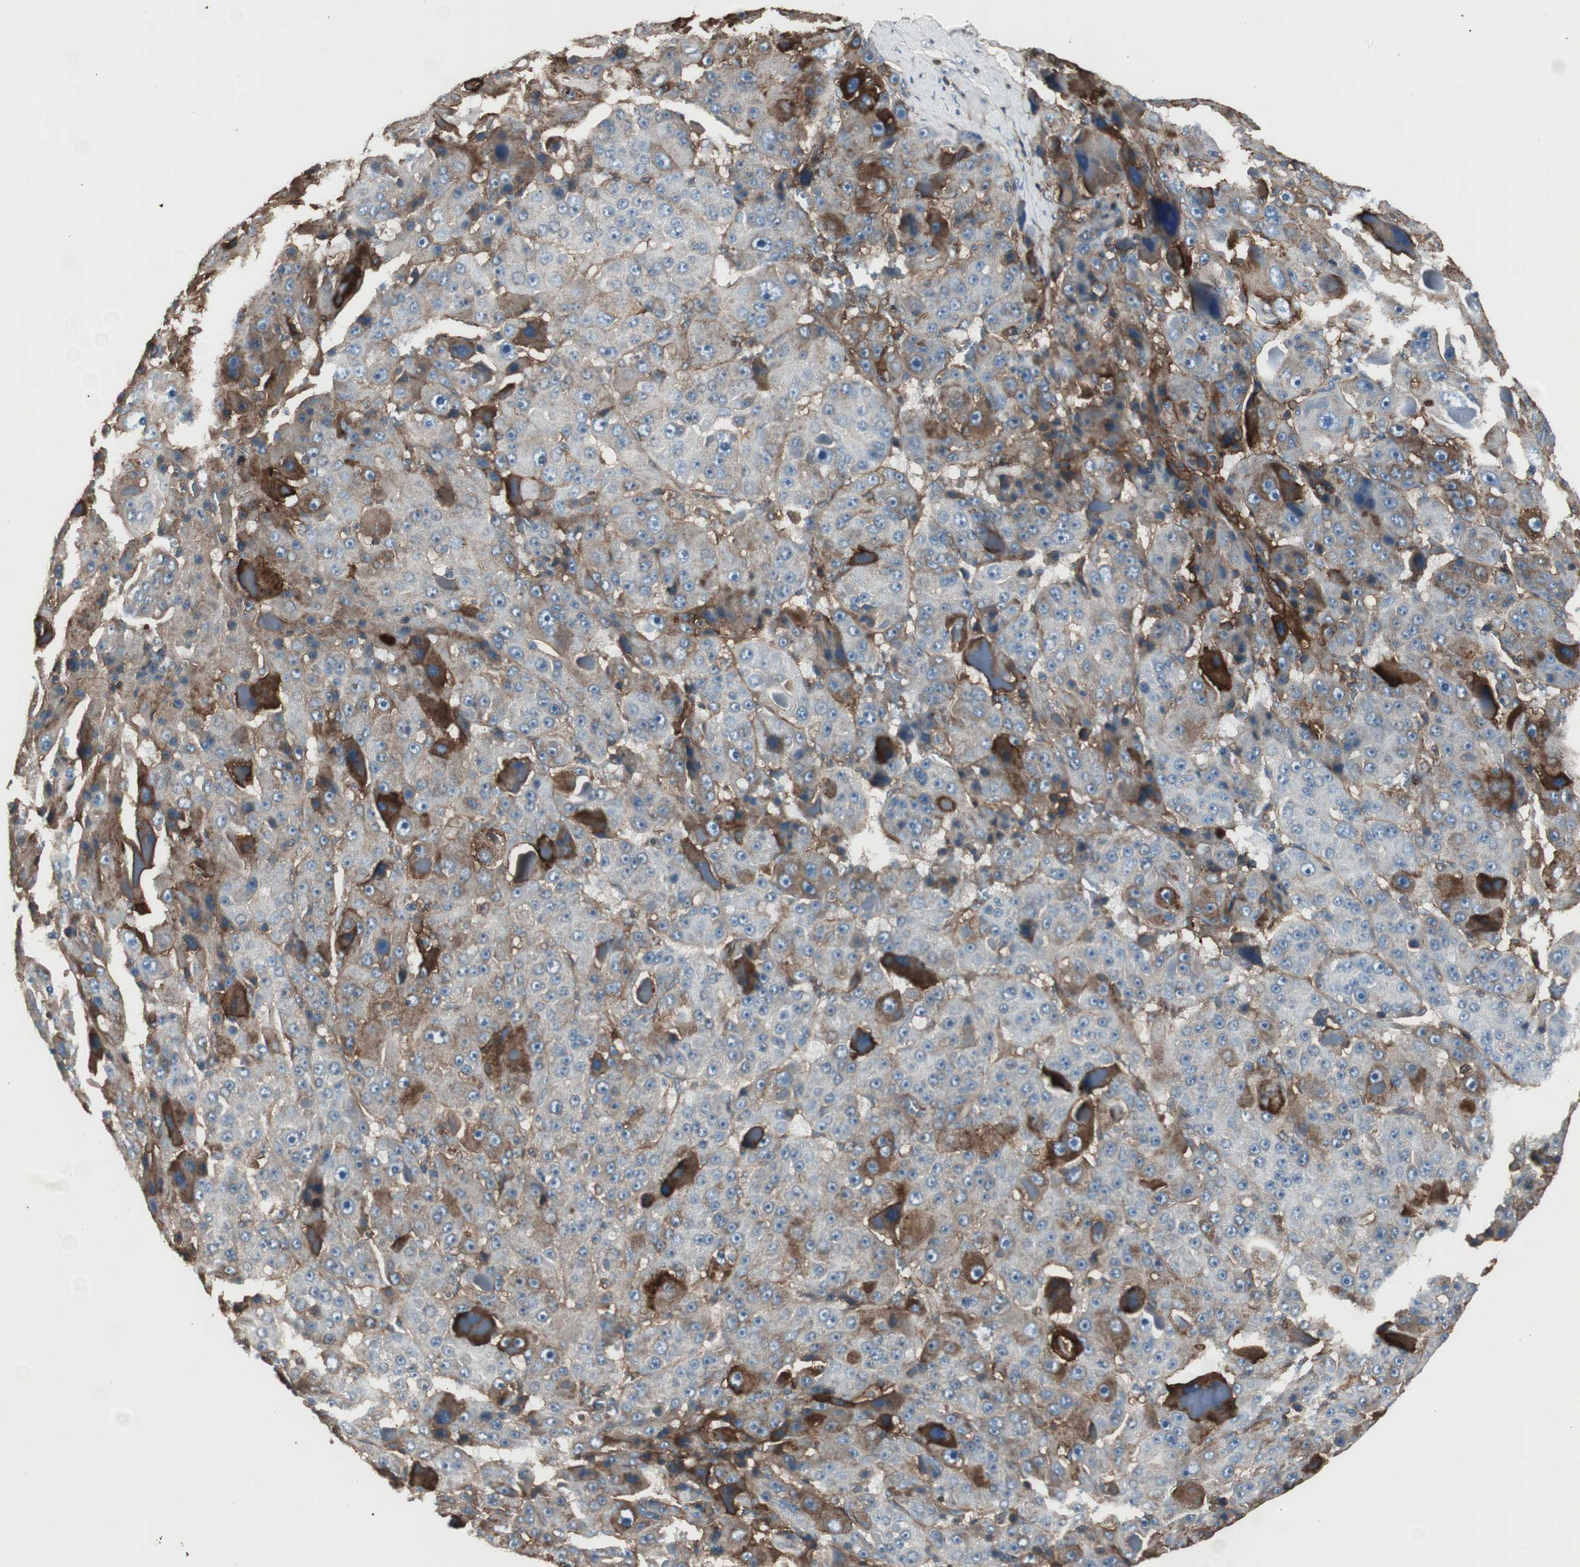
{"staining": {"intensity": "strong", "quantity": "<25%", "location": "cytoplasmic/membranous"}, "tissue": "liver cancer", "cell_type": "Tumor cells", "image_type": "cancer", "snomed": [{"axis": "morphology", "description": "Carcinoma, Hepatocellular, NOS"}, {"axis": "topography", "description": "Liver"}], "caption": "Immunohistochemistry (IHC) image of hepatocellular carcinoma (liver) stained for a protein (brown), which demonstrates medium levels of strong cytoplasmic/membranous staining in about <25% of tumor cells.", "gene": "B2M", "patient": {"sex": "male", "age": 76}}